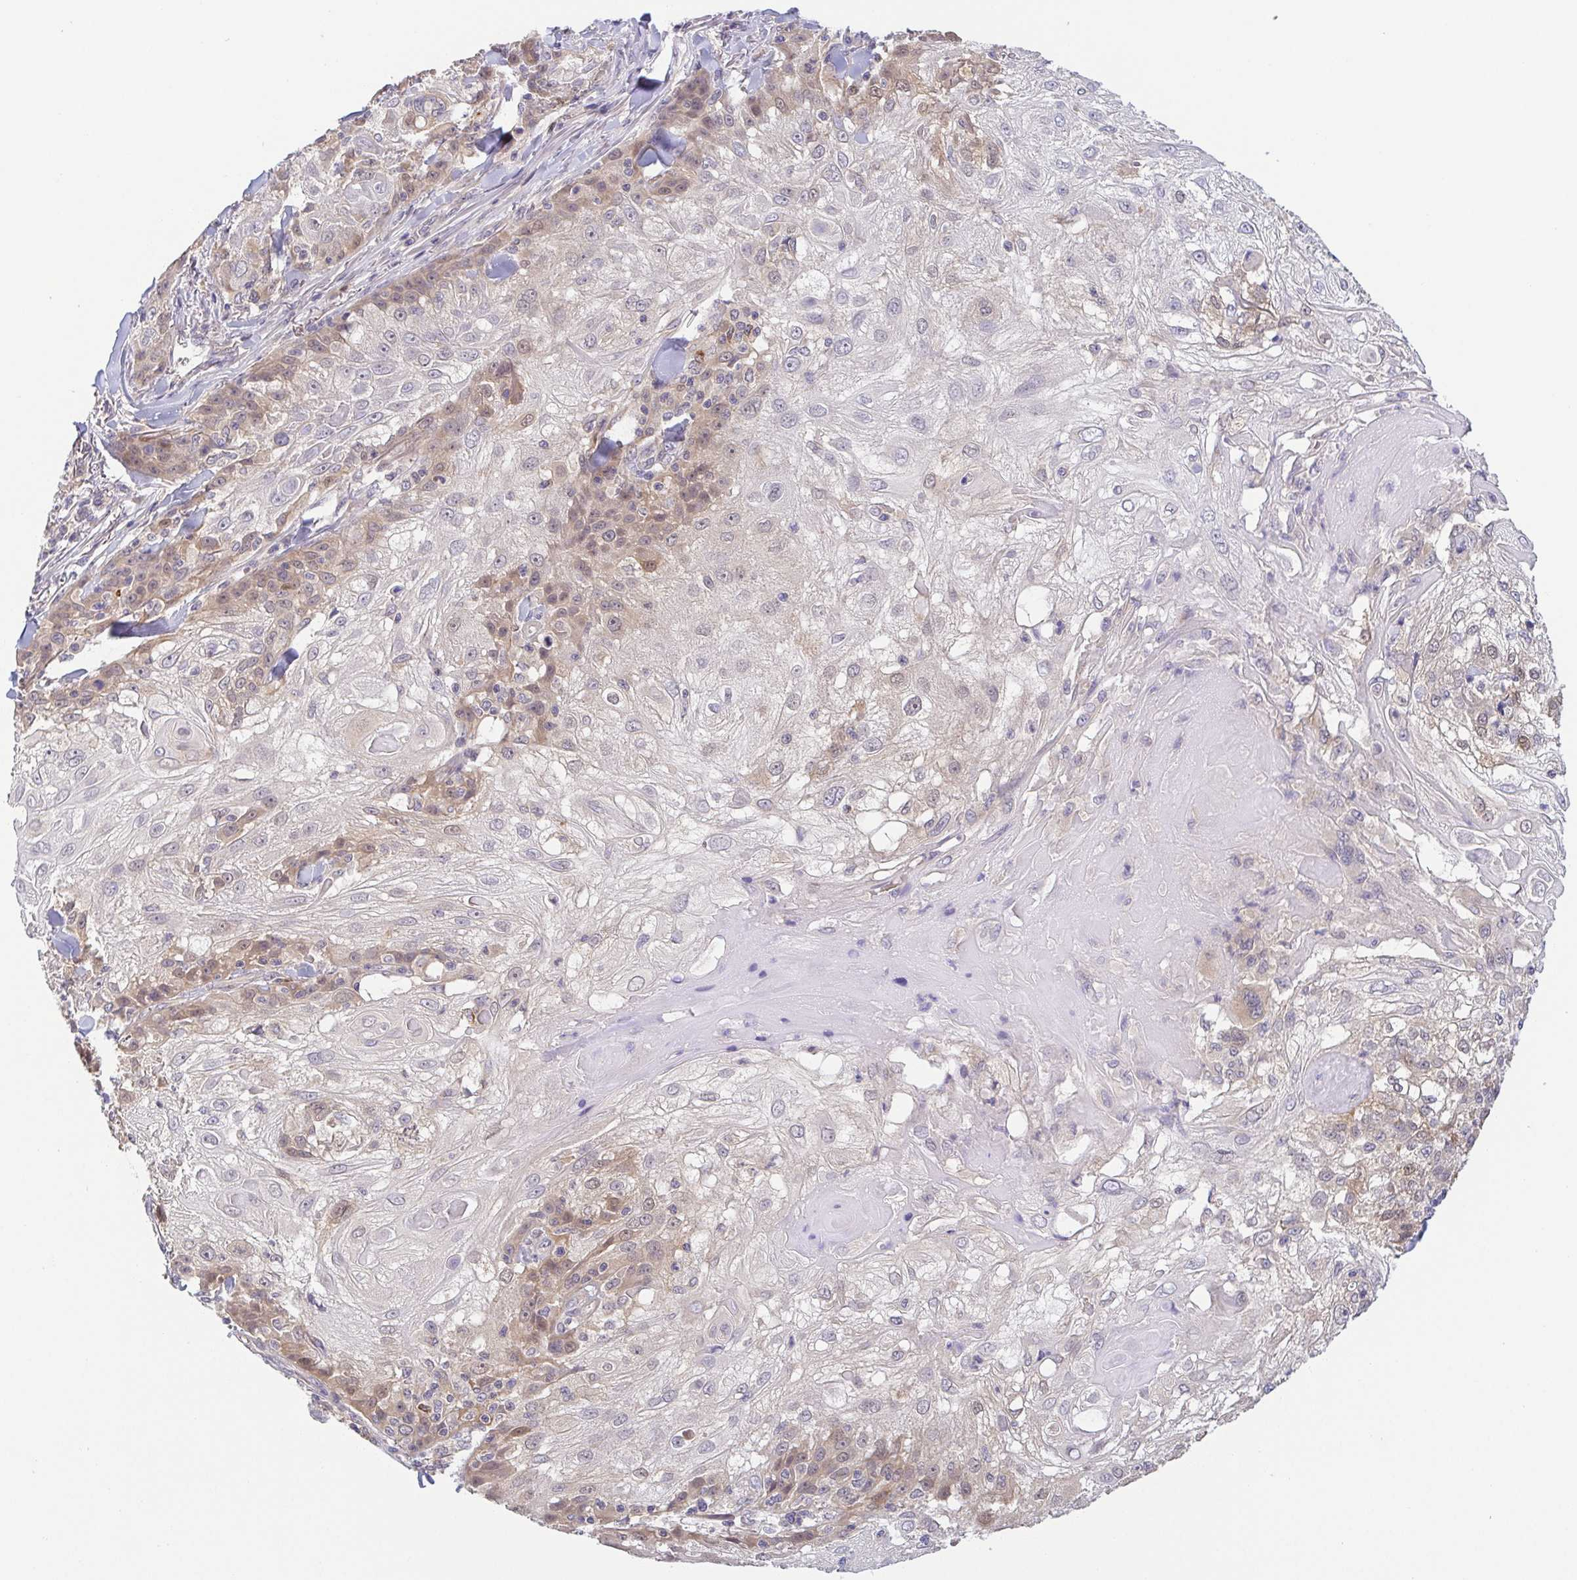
{"staining": {"intensity": "weak", "quantity": "<25%", "location": "cytoplasmic/membranous"}, "tissue": "skin cancer", "cell_type": "Tumor cells", "image_type": "cancer", "snomed": [{"axis": "morphology", "description": "Normal tissue, NOS"}, {"axis": "morphology", "description": "Squamous cell carcinoma, NOS"}, {"axis": "topography", "description": "Skin"}], "caption": "Photomicrograph shows no protein staining in tumor cells of skin cancer tissue.", "gene": "BCL2L1", "patient": {"sex": "female", "age": 83}}